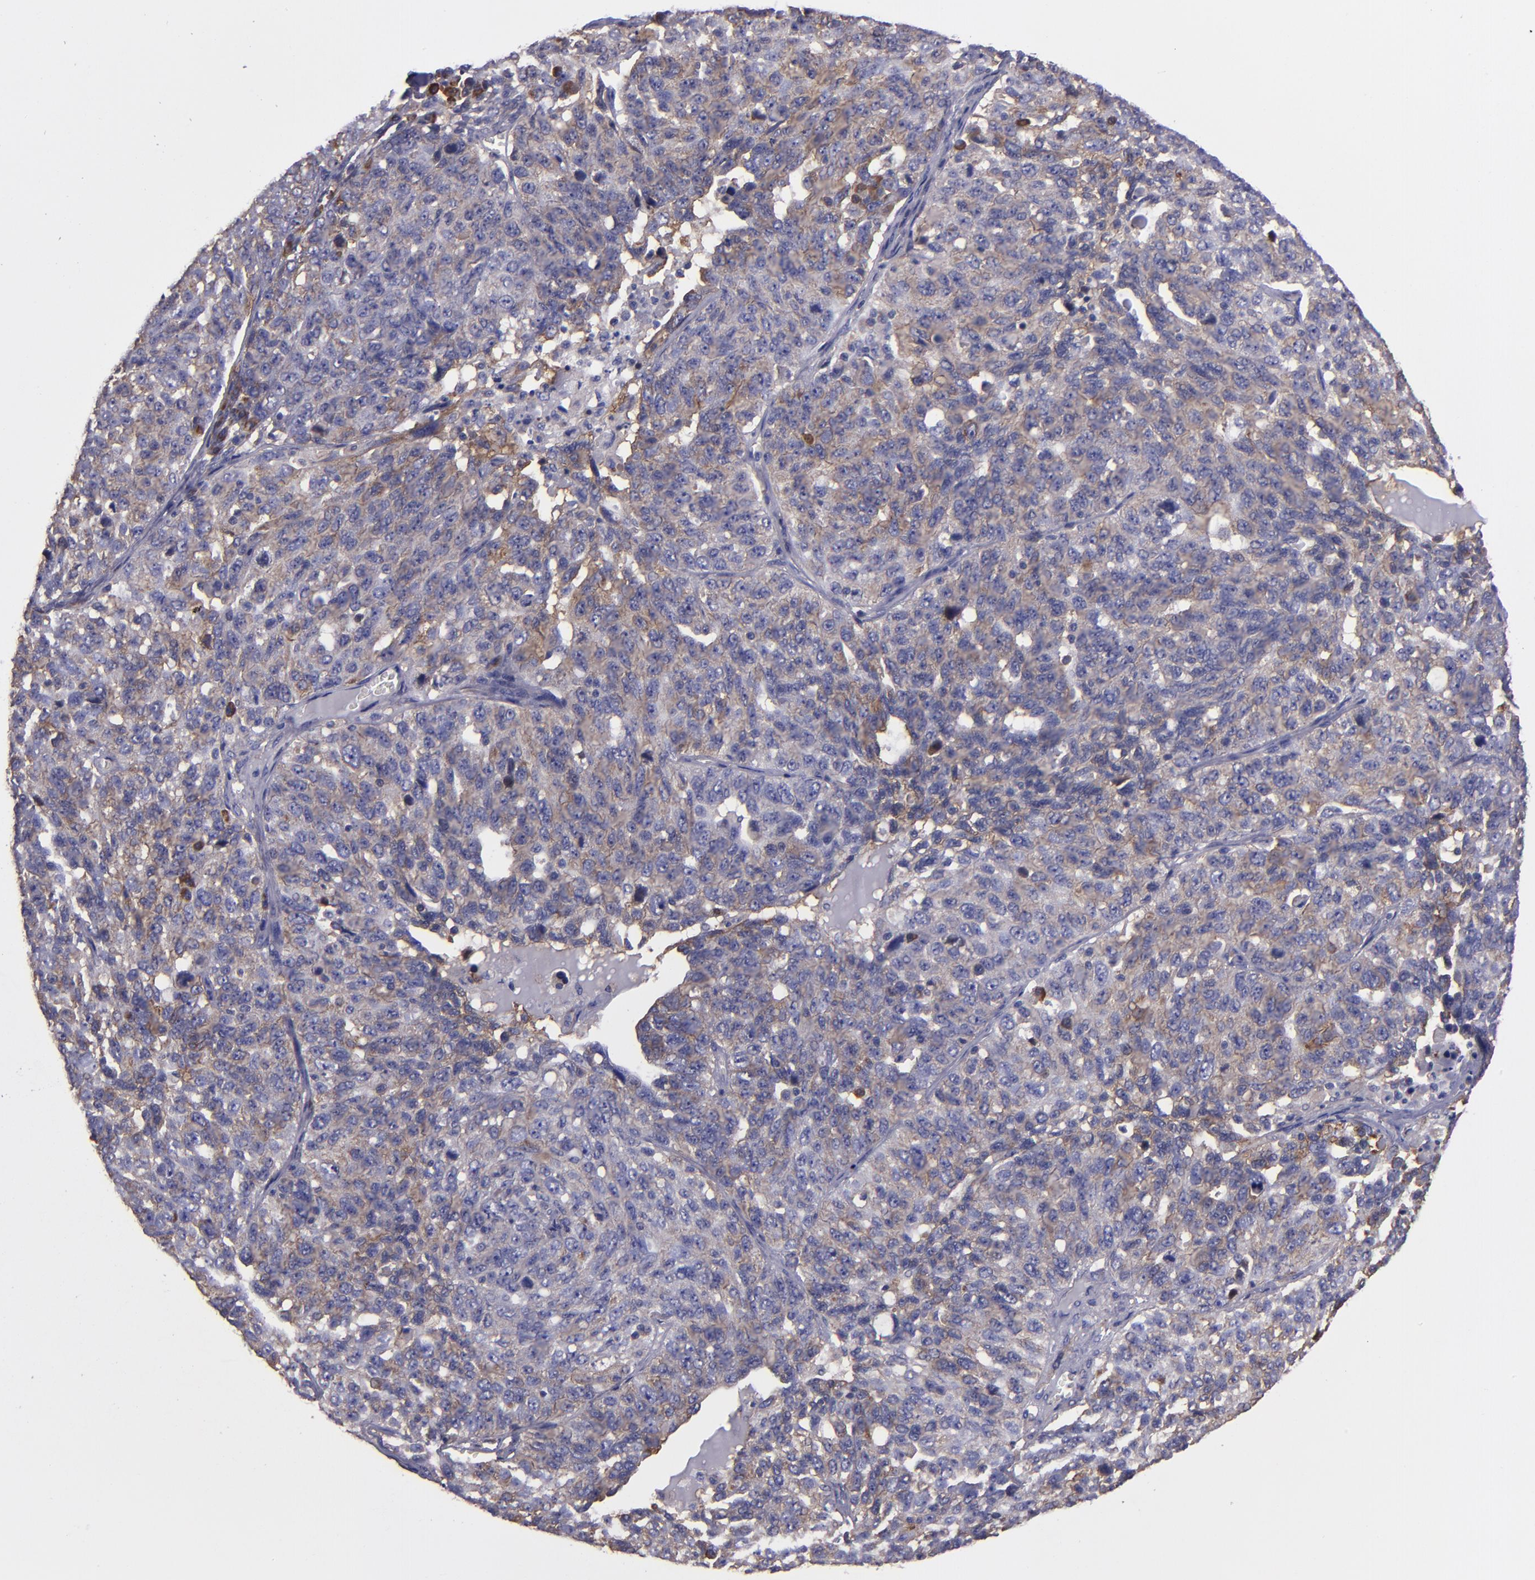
{"staining": {"intensity": "weak", "quantity": "25%-75%", "location": "cytoplasmic/membranous"}, "tissue": "ovarian cancer", "cell_type": "Tumor cells", "image_type": "cancer", "snomed": [{"axis": "morphology", "description": "Cystadenocarcinoma, serous, NOS"}, {"axis": "topography", "description": "Ovary"}], "caption": "The micrograph displays immunohistochemical staining of ovarian cancer (serous cystadenocarcinoma). There is weak cytoplasmic/membranous staining is present in approximately 25%-75% of tumor cells. Nuclei are stained in blue.", "gene": "CARS1", "patient": {"sex": "female", "age": 71}}